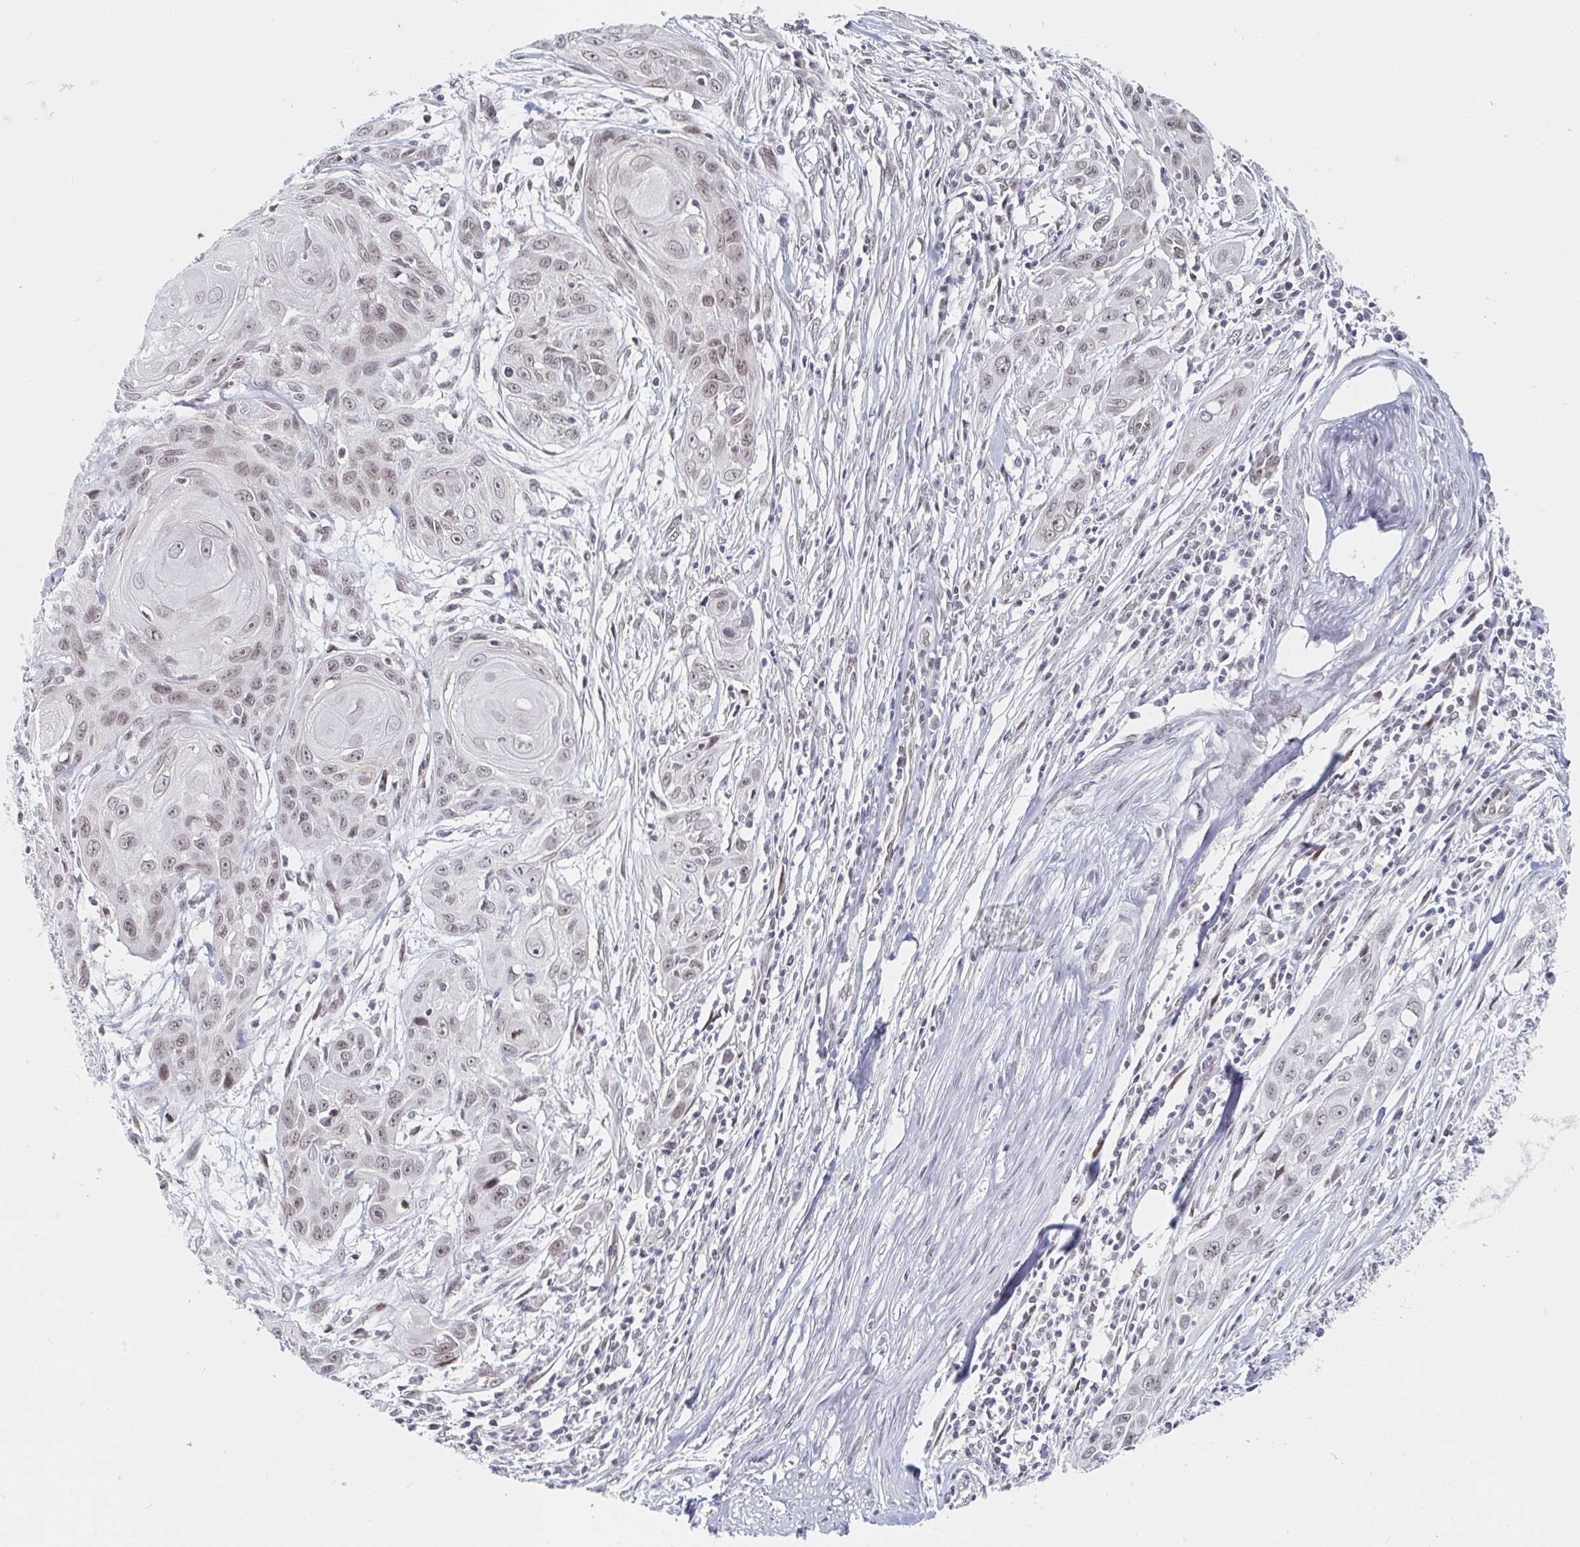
{"staining": {"intensity": "weak", "quantity": ">75%", "location": "nuclear"}, "tissue": "skin cancer", "cell_type": "Tumor cells", "image_type": "cancer", "snomed": [{"axis": "morphology", "description": "Squamous cell carcinoma, NOS"}, {"axis": "topography", "description": "Skin"}, {"axis": "topography", "description": "Vulva"}], "caption": "This histopathology image demonstrates squamous cell carcinoma (skin) stained with IHC to label a protein in brown. The nuclear of tumor cells show weak positivity for the protein. Nuclei are counter-stained blue.", "gene": "CHD2", "patient": {"sex": "female", "age": 83}}